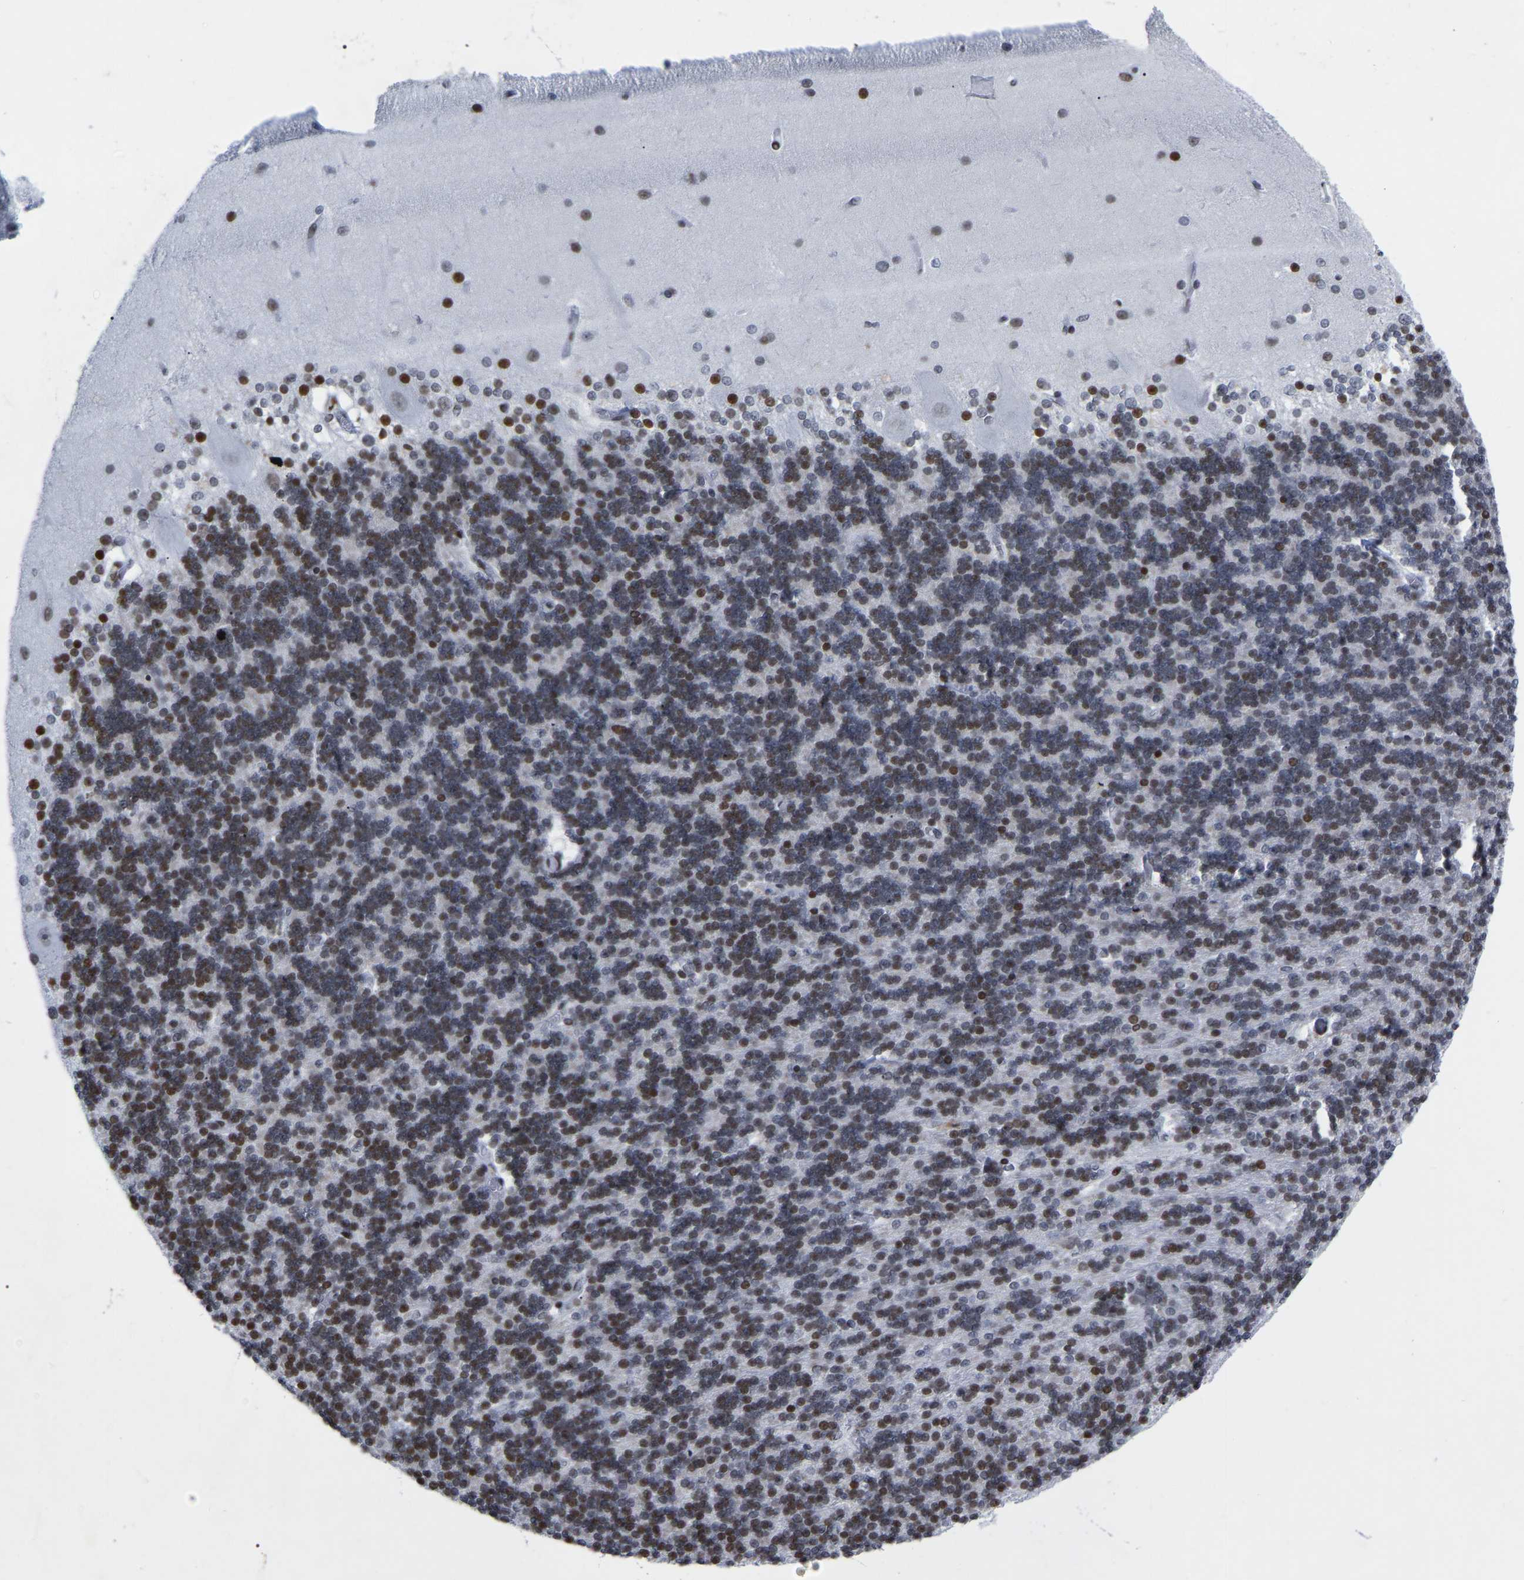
{"staining": {"intensity": "moderate", "quantity": "25%-75%", "location": "nuclear"}, "tissue": "cerebellum", "cell_type": "Cells in granular layer", "image_type": "normal", "snomed": [{"axis": "morphology", "description": "Normal tissue, NOS"}, {"axis": "topography", "description": "Cerebellum"}], "caption": "High-power microscopy captured an IHC image of benign cerebellum, revealing moderate nuclear staining in about 25%-75% of cells in granular layer. (IHC, brightfield microscopy, high magnification).", "gene": "PRCC", "patient": {"sex": "female", "age": 54}}